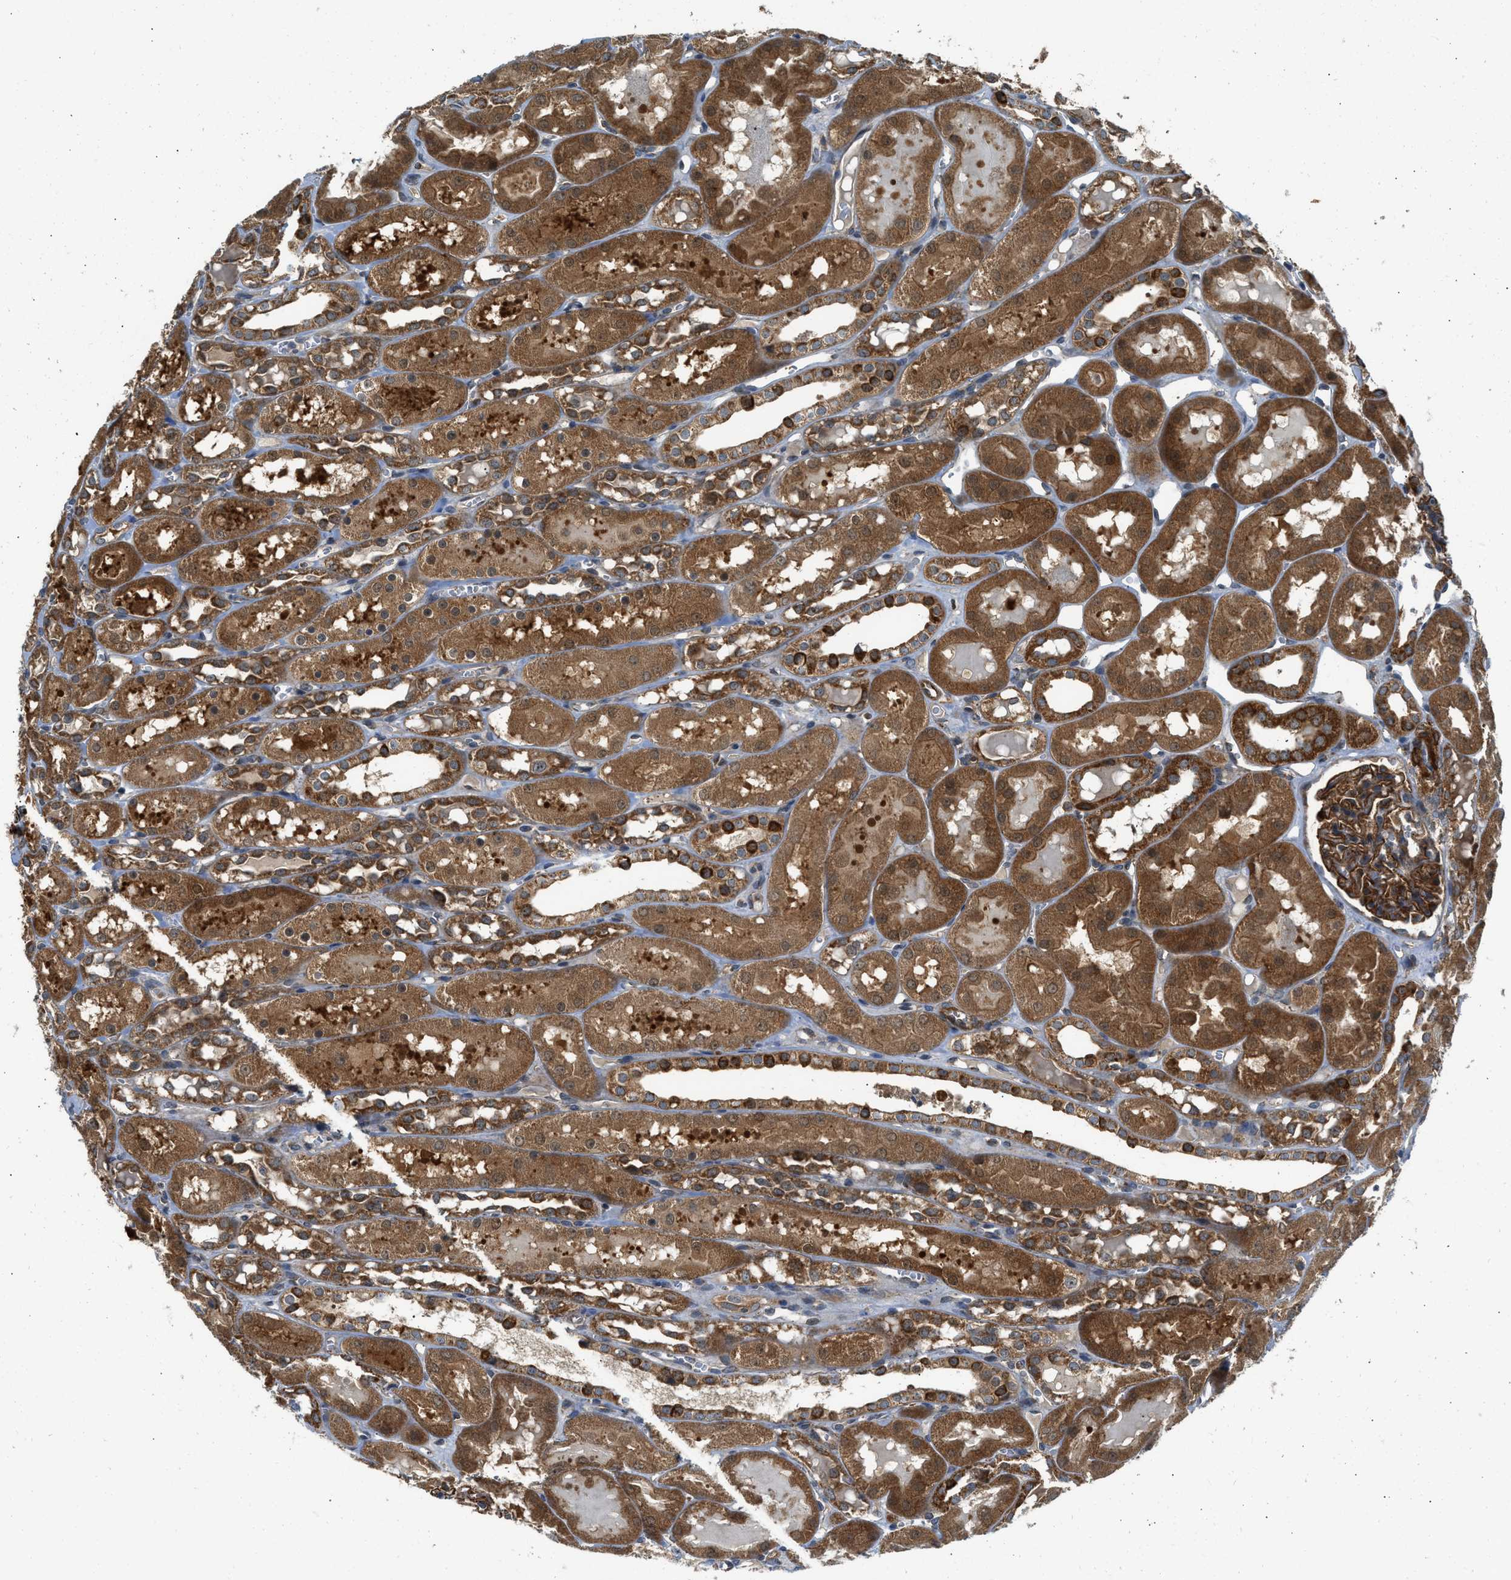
{"staining": {"intensity": "strong", "quantity": ">75%", "location": "cytoplasmic/membranous"}, "tissue": "kidney", "cell_type": "Cells in glomeruli", "image_type": "normal", "snomed": [{"axis": "morphology", "description": "Normal tissue, NOS"}, {"axis": "topography", "description": "Kidney"}, {"axis": "topography", "description": "Urinary bladder"}], "caption": "Immunohistochemistry of unremarkable kidney reveals high levels of strong cytoplasmic/membranous positivity in approximately >75% of cells in glomeruli. The staining was performed using DAB, with brown indicating positive protein expression. Nuclei are stained blue with hematoxylin.", "gene": "SESN2", "patient": {"sex": "male", "age": 16}}